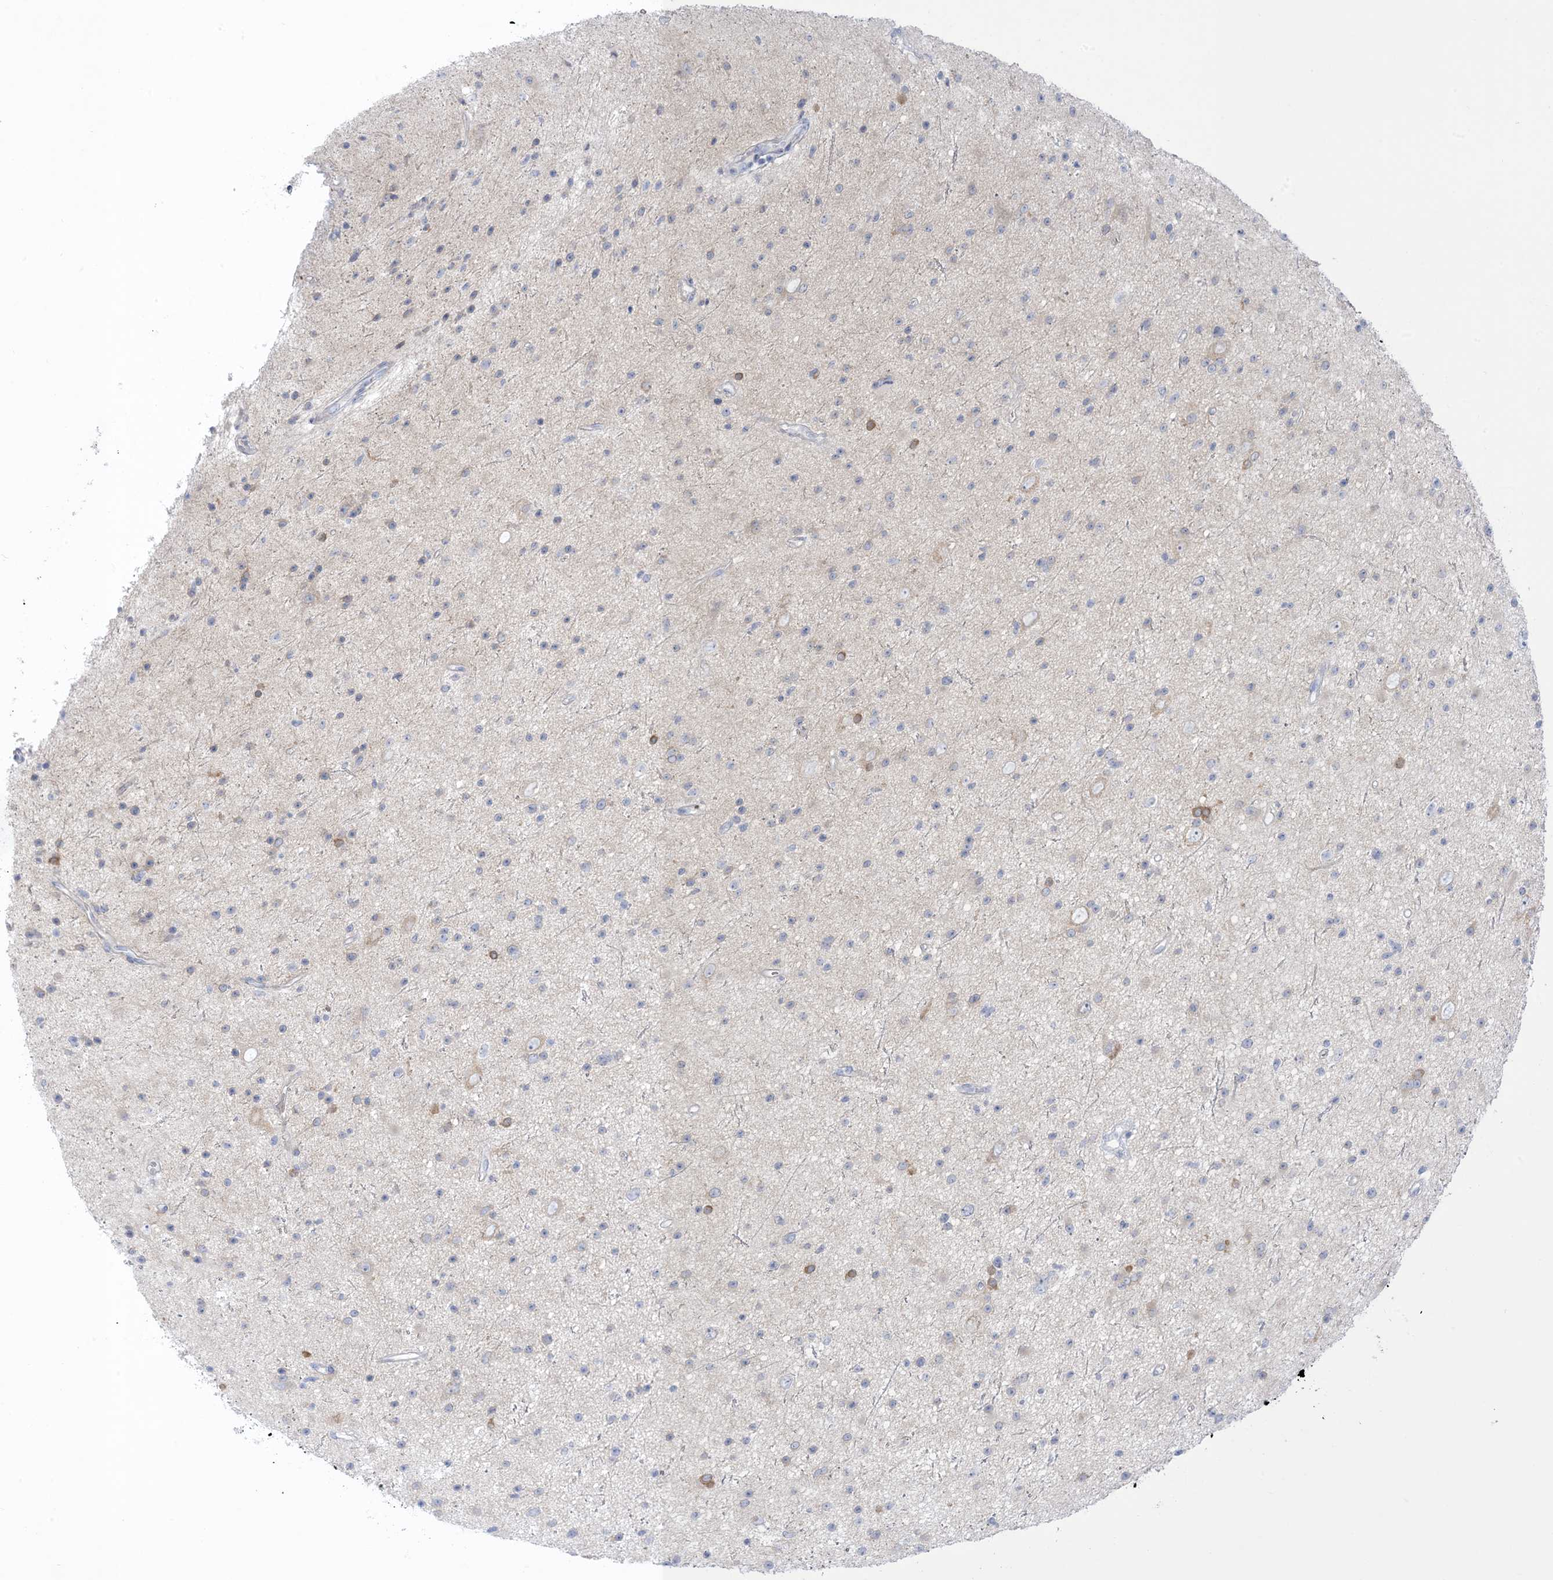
{"staining": {"intensity": "negative", "quantity": "none", "location": "none"}, "tissue": "glioma", "cell_type": "Tumor cells", "image_type": "cancer", "snomed": [{"axis": "morphology", "description": "Glioma, malignant, Low grade"}, {"axis": "topography", "description": "Cerebral cortex"}], "caption": "The micrograph exhibits no significant staining in tumor cells of glioma. (DAB immunohistochemistry, high magnification).", "gene": "XIRP2", "patient": {"sex": "female", "age": 39}}